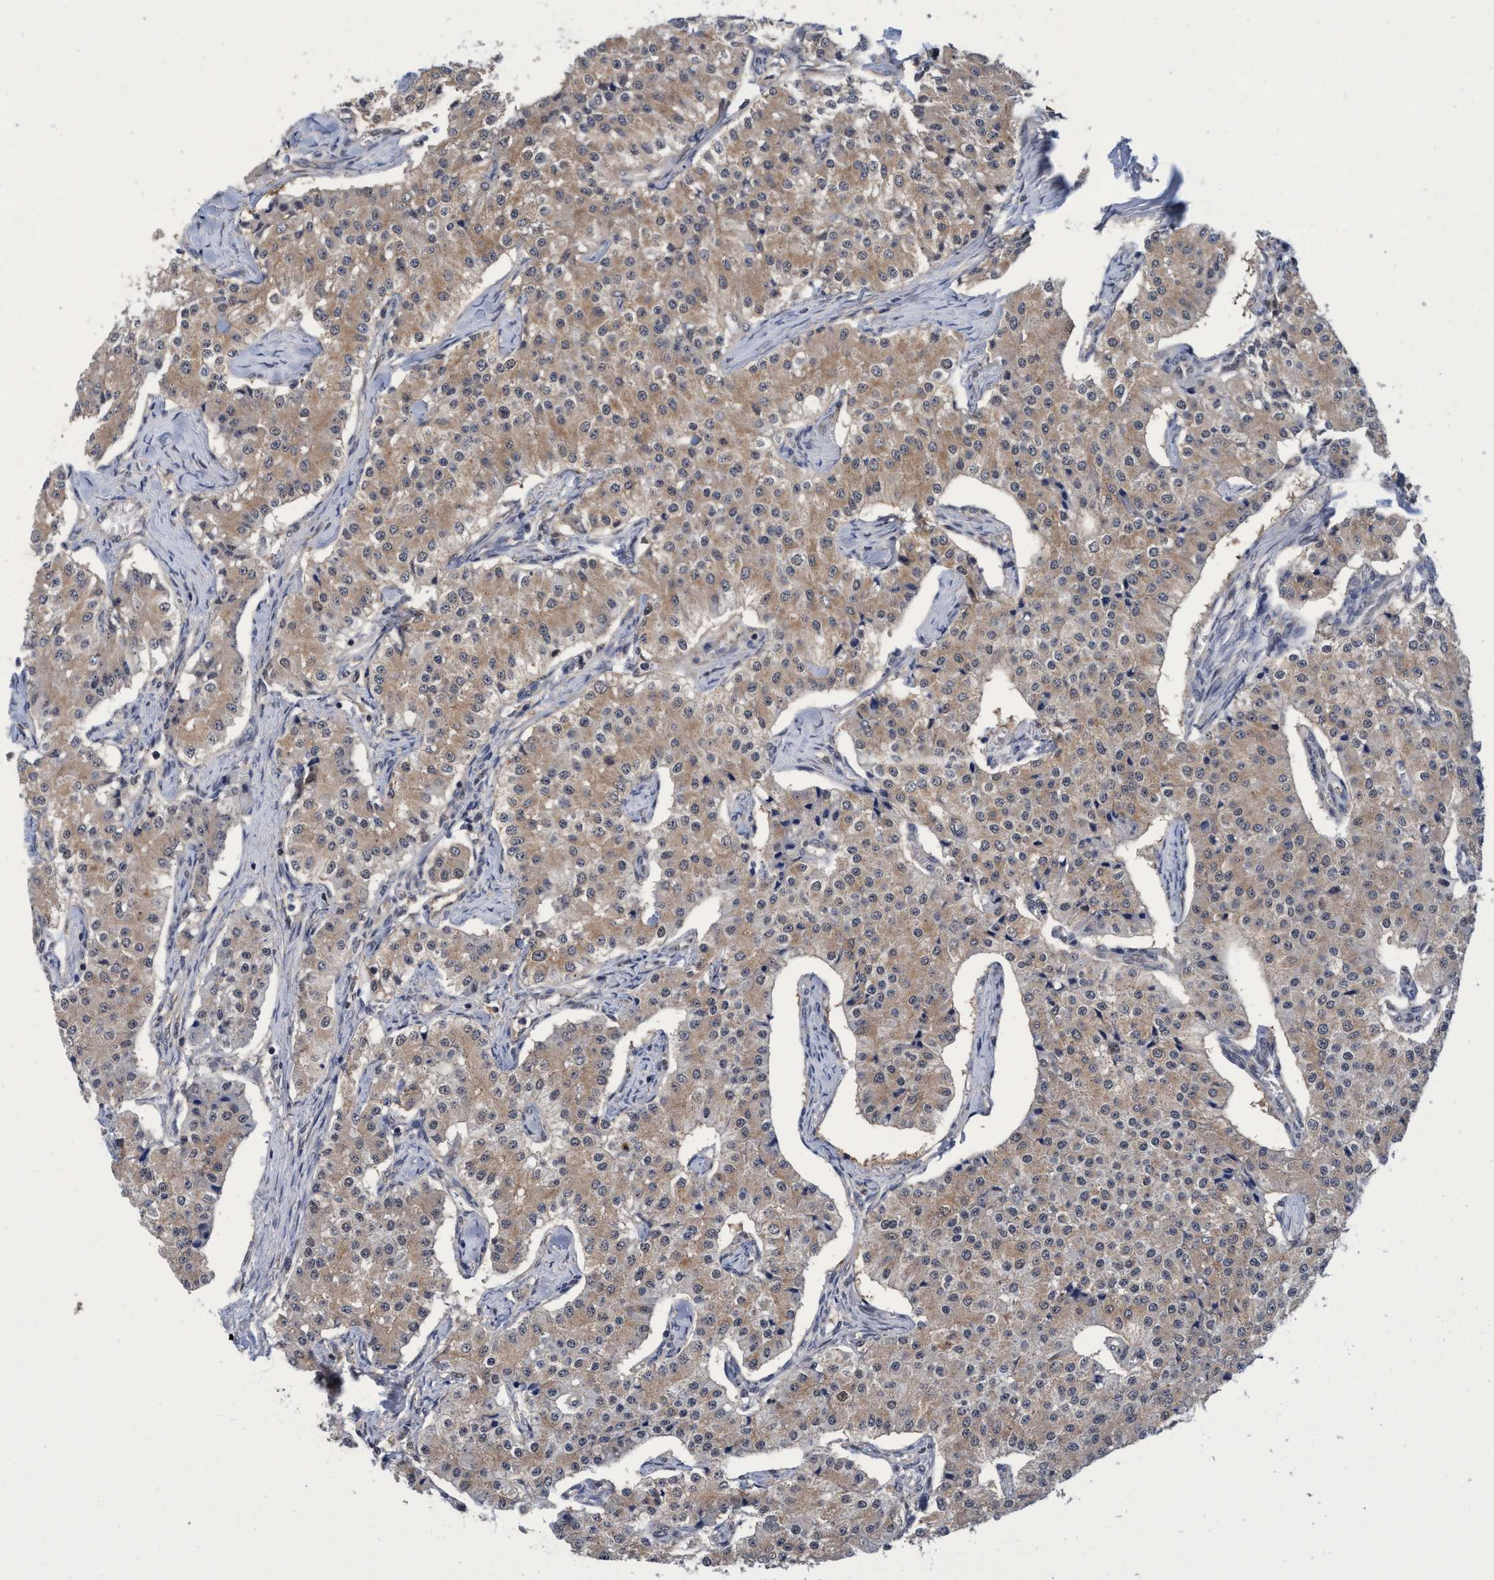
{"staining": {"intensity": "weak", "quantity": ">75%", "location": "cytoplasmic/membranous"}, "tissue": "carcinoid", "cell_type": "Tumor cells", "image_type": "cancer", "snomed": [{"axis": "morphology", "description": "Carcinoid, malignant, NOS"}, {"axis": "topography", "description": "Colon"}], "caption": "Tumor cells reveal weak cytoplasmic/membranous positivity in about >75% of cells in carcinoid (malignant). Ihc stains the protein in brown and the nuclei are stained blue.", "gene": "PSMD12", "patient": {"sex": "female", "age": 52}}